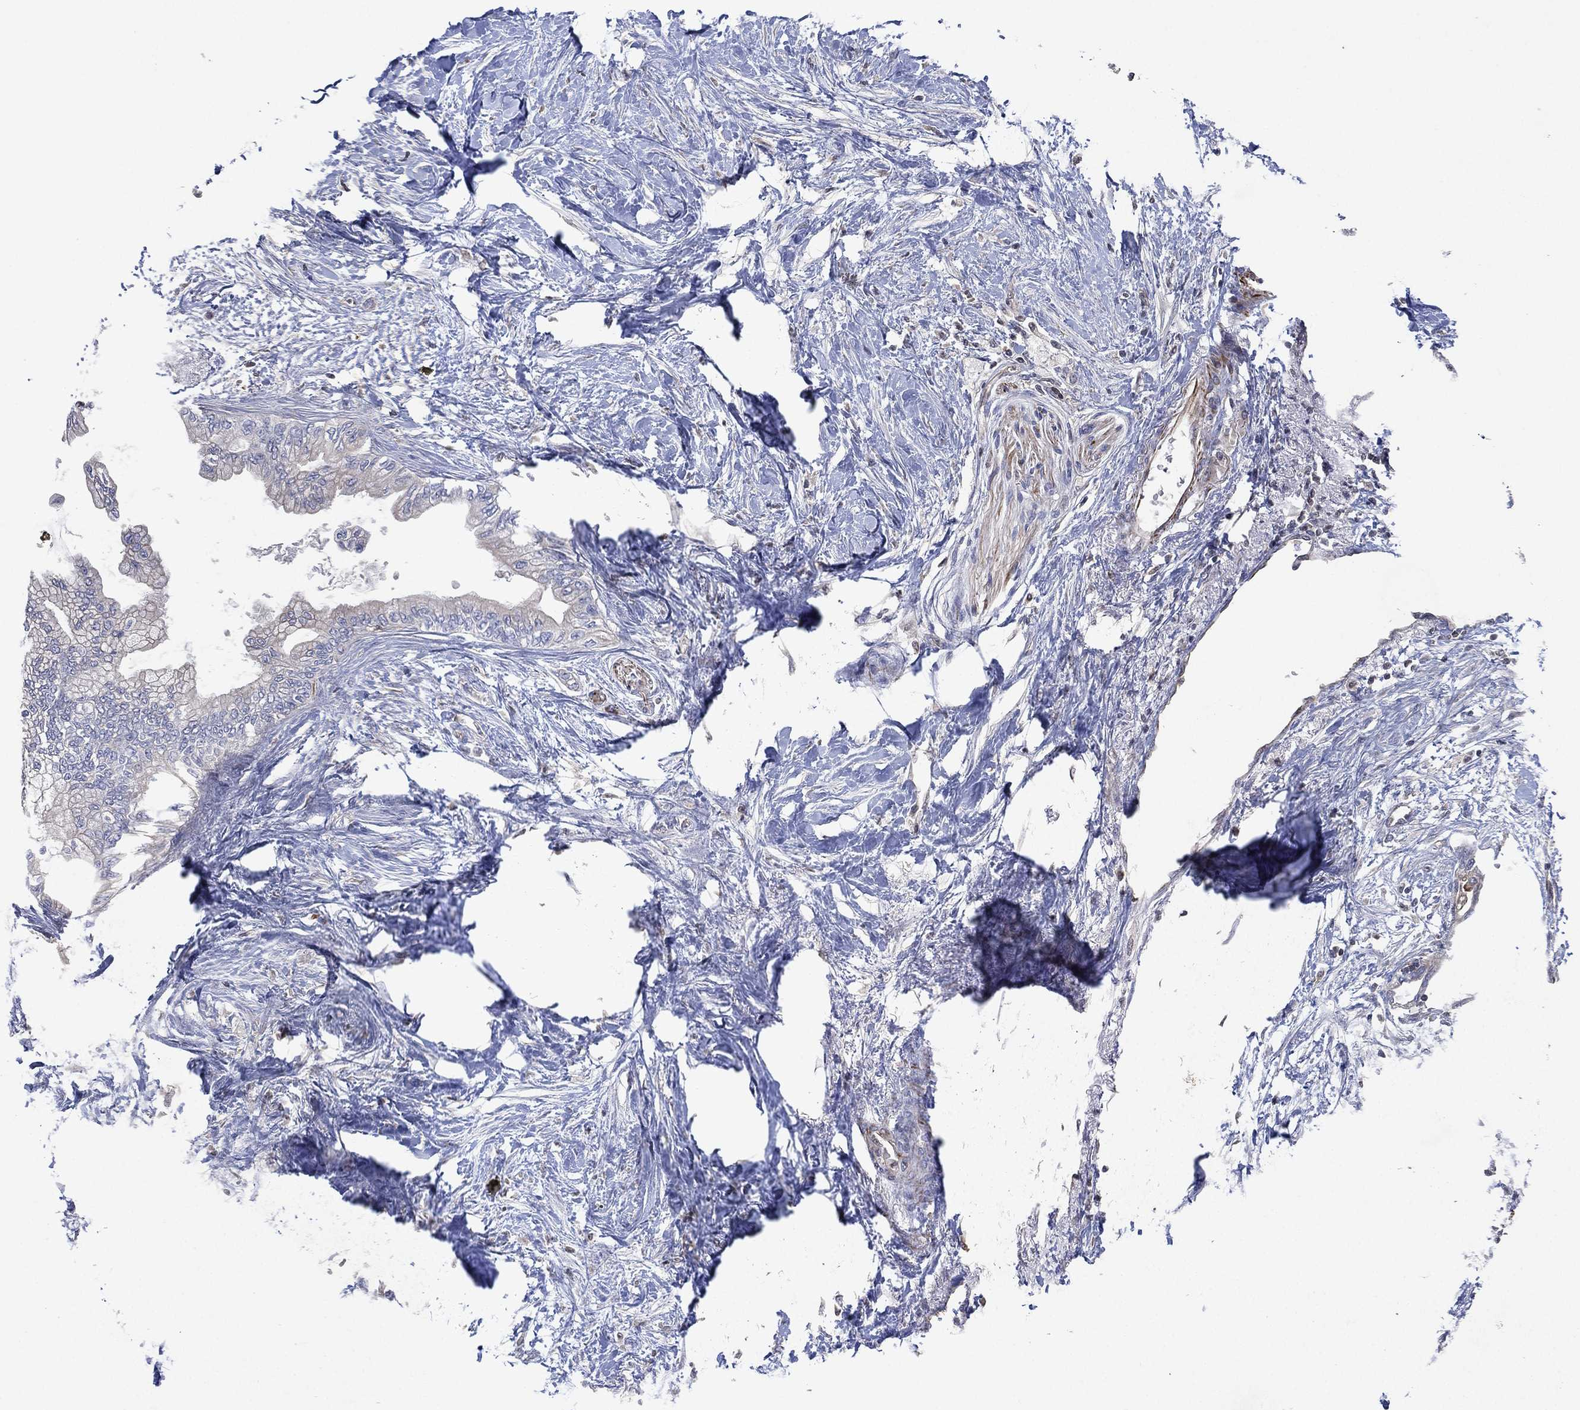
{"staining": {"intensity": "negative", "quantity": "none", "location": "none"}, "tissue": "pancreatic cancer", "cell_type": "Tumor cells", "image_type": "cancer", "snomed": [{"axis": "morphology", "description": "Normal tissue, NOS"}, {"axis": "morphology", "description": "Adenocarcinoma, NOS"}, {"axis": "topography", "description": "Pancreas"}, {"axis": "topography", "description": "Duodenum"}], "caption": "The immunohistochemistry photomicrograph has no significant positivity in tumor cells of pancreatic cancer (adenocarcinoma) tissue. Brightfield microscopy of immunohistochemistry stained with DAB (brown) and hematoxylin (blue), captured at high magnification.", "gene": "FLI1", "patient": {"sex": "female", "age": 60}}